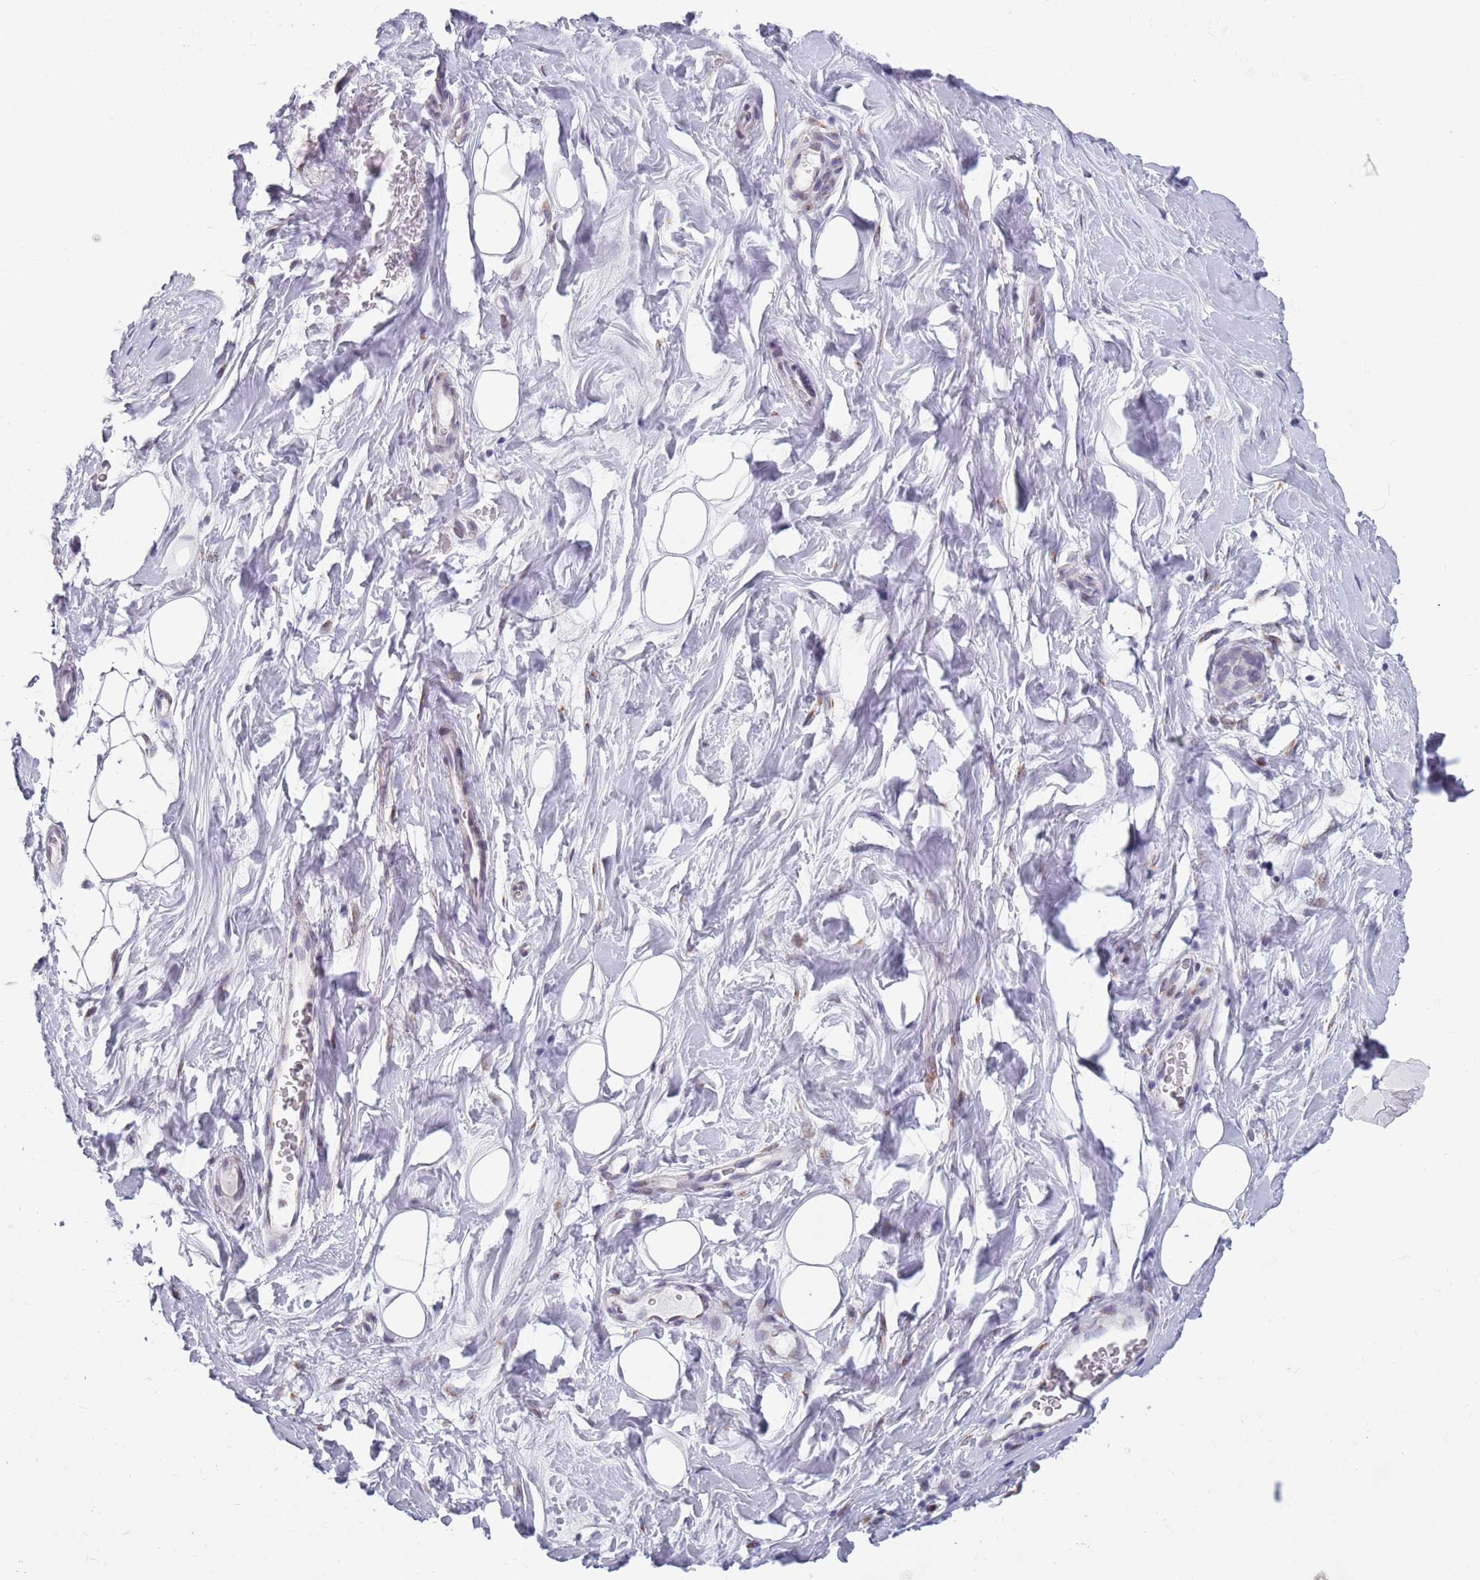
{"staining": {"intensity": "negative", "quantity": "none", "location": "none"}, "tissue": "adipose tissue", "cell_type": "Adipocytes", "image_type": "normal", "snomed": [{"axis": "morphology", "description": "Normal tissue, NOS"}, {"axis": "topography", "description": "Breast"}], "caption": "IHC of unremarkable human adipose tissue exhibits no positivity in adipocytes. (DAB immunohistochemistry (IHC) visualized using brightfield microscopy, high magnification).", "gene": "ZKSCAN2", "patient": {"sex": "female", "age": 26}}